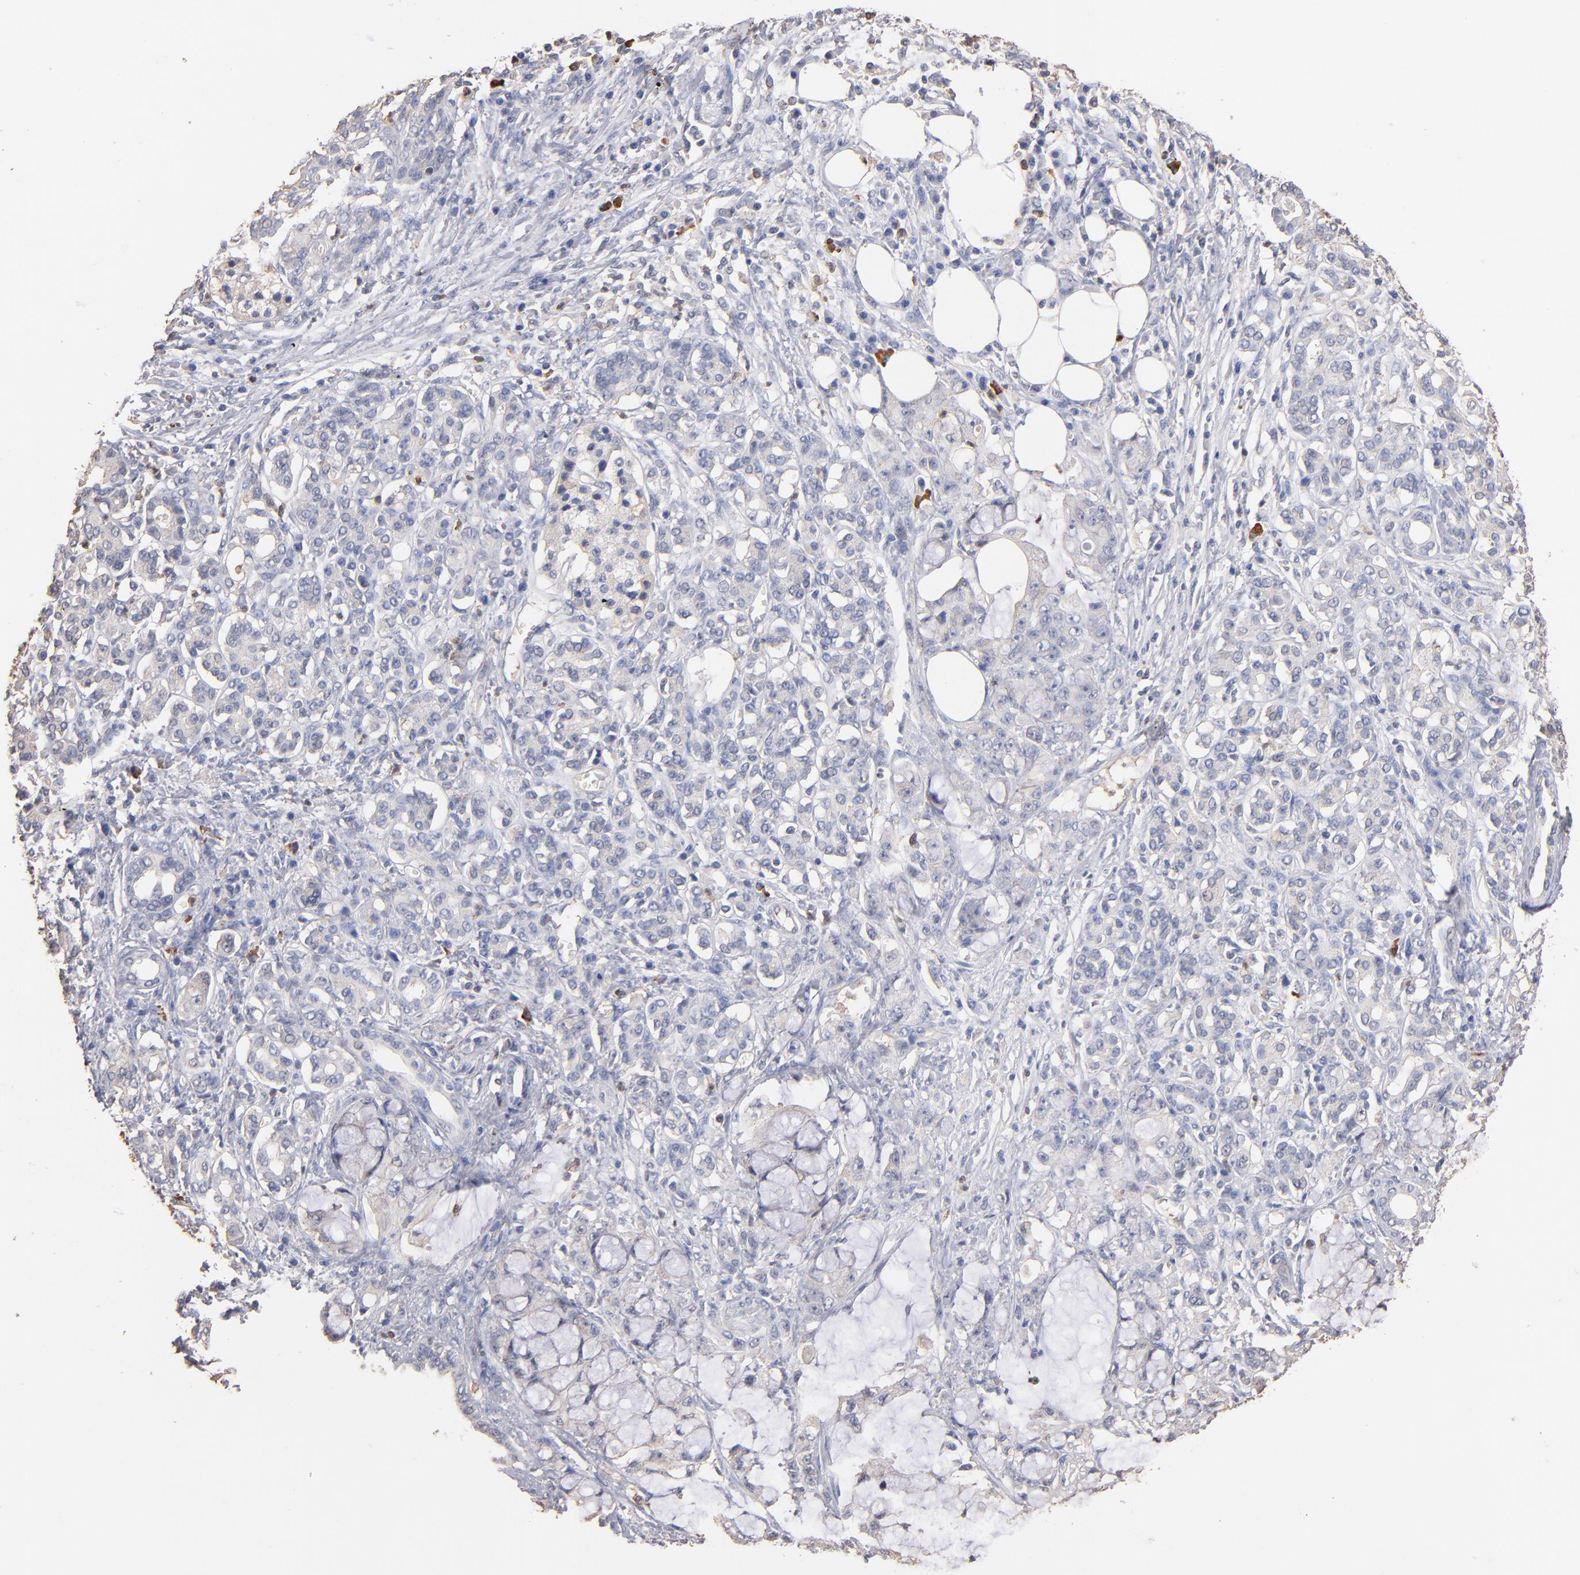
{"staining": {"intensity": "negative", "quantity": "none", "location": "none"}, "tissue": "pancreatic cancer", "cell_type": "Tumor cells", "image_type": "cancer", "snomed": [{"axis": "morphology", "description": "Adenocarcinoma, NOS"}, {"axis": "topography", "description": "Pancreas"}], "caption": "An image of human pancreatic cancer (adenocarcinoma) is negative for staining in tumor cells.", "gene": "RO60", "patient": {"sex": "female", "age": 73}}